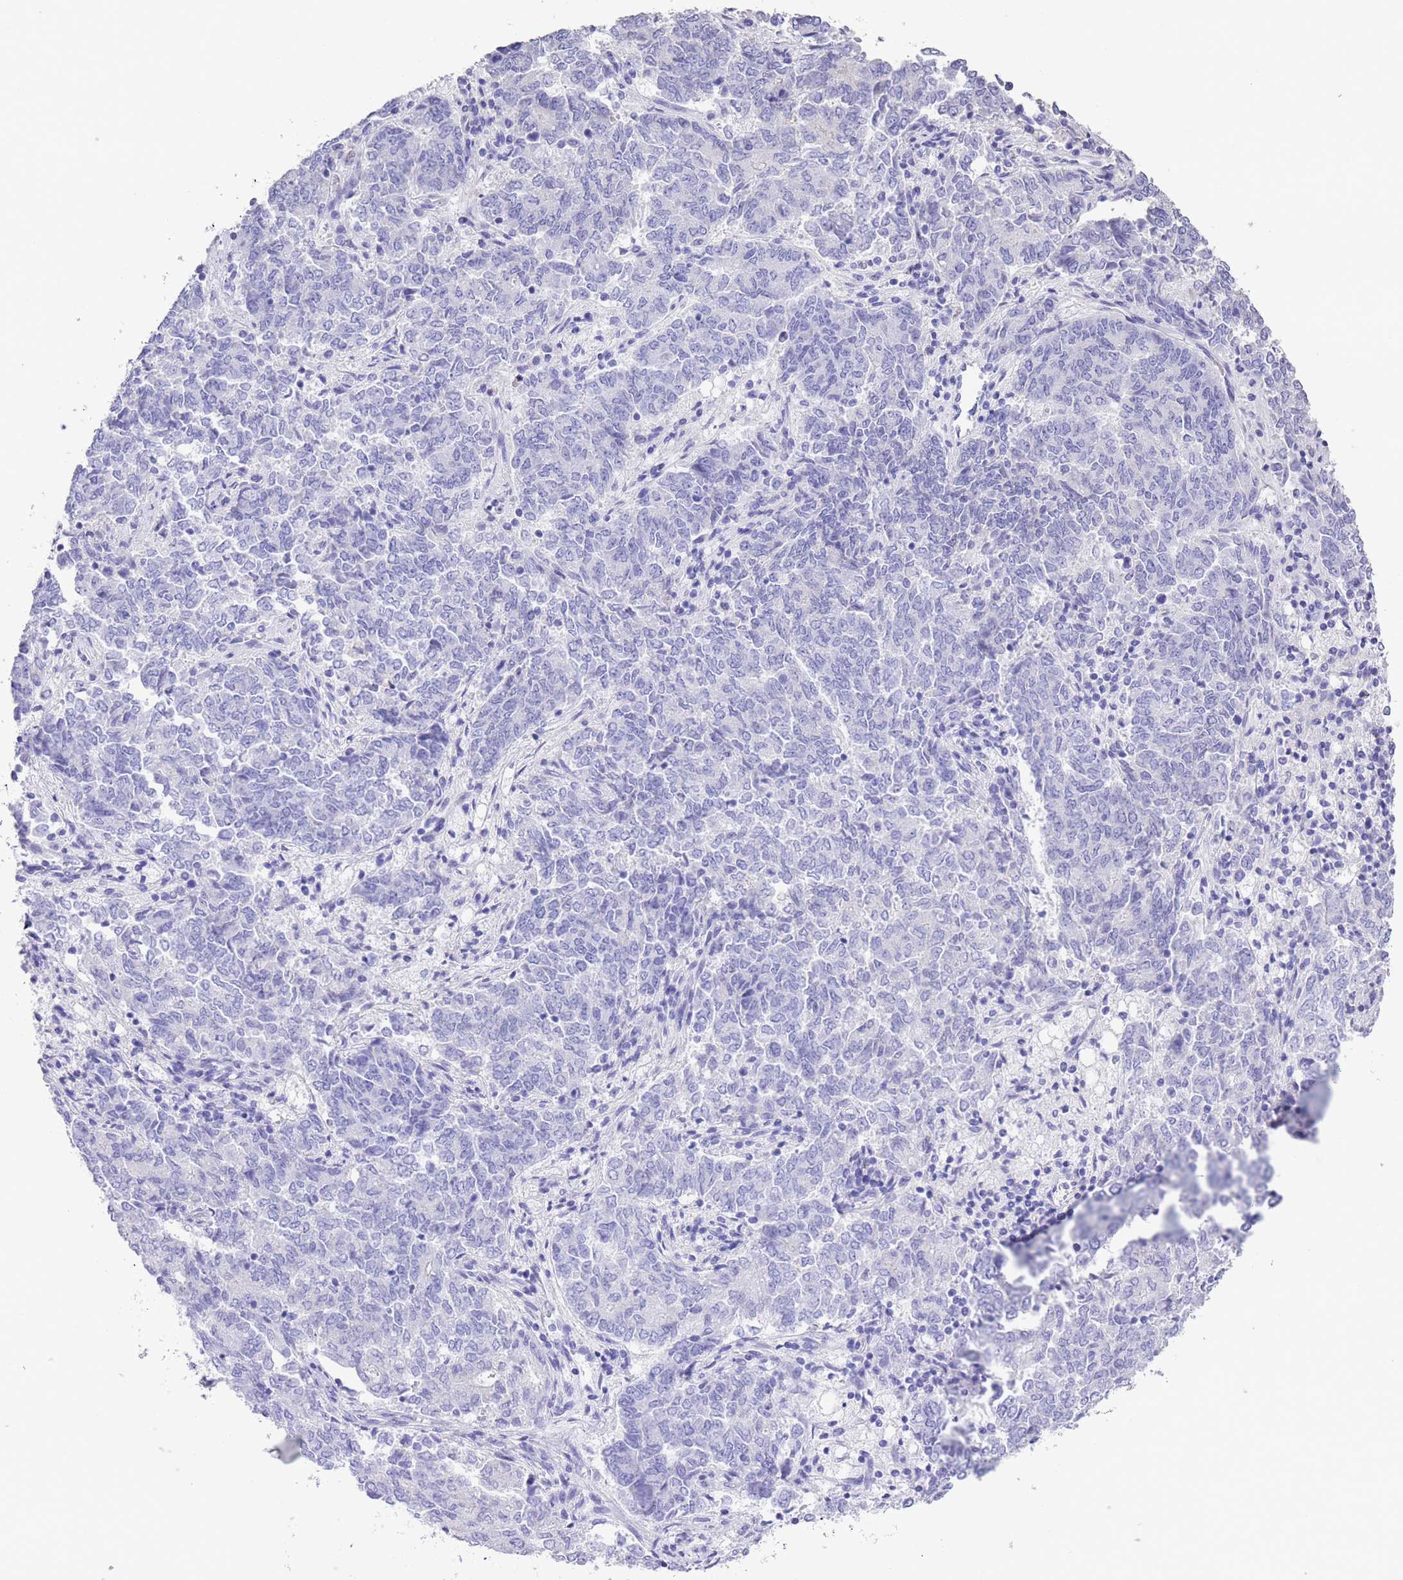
{"staining": {"intensity": "negative", "quantity": "none", "location": "none"}, "tissue": "endometrial cancer", "cell_type": "Tumor cells", "image_type": "cancer", "snomed": [{"axis": "morphology", "description": "Adenocarcinoma, NOS"}, {"axis": "topography", "description": "Endometrium"}], "caption": "This is an immunohistochemistry micrograph of endometrial adenocarcinoma. There is no expression in tumor cells.", "gene": "RAI2", "patient": {"sex": "female", "age": 80}}